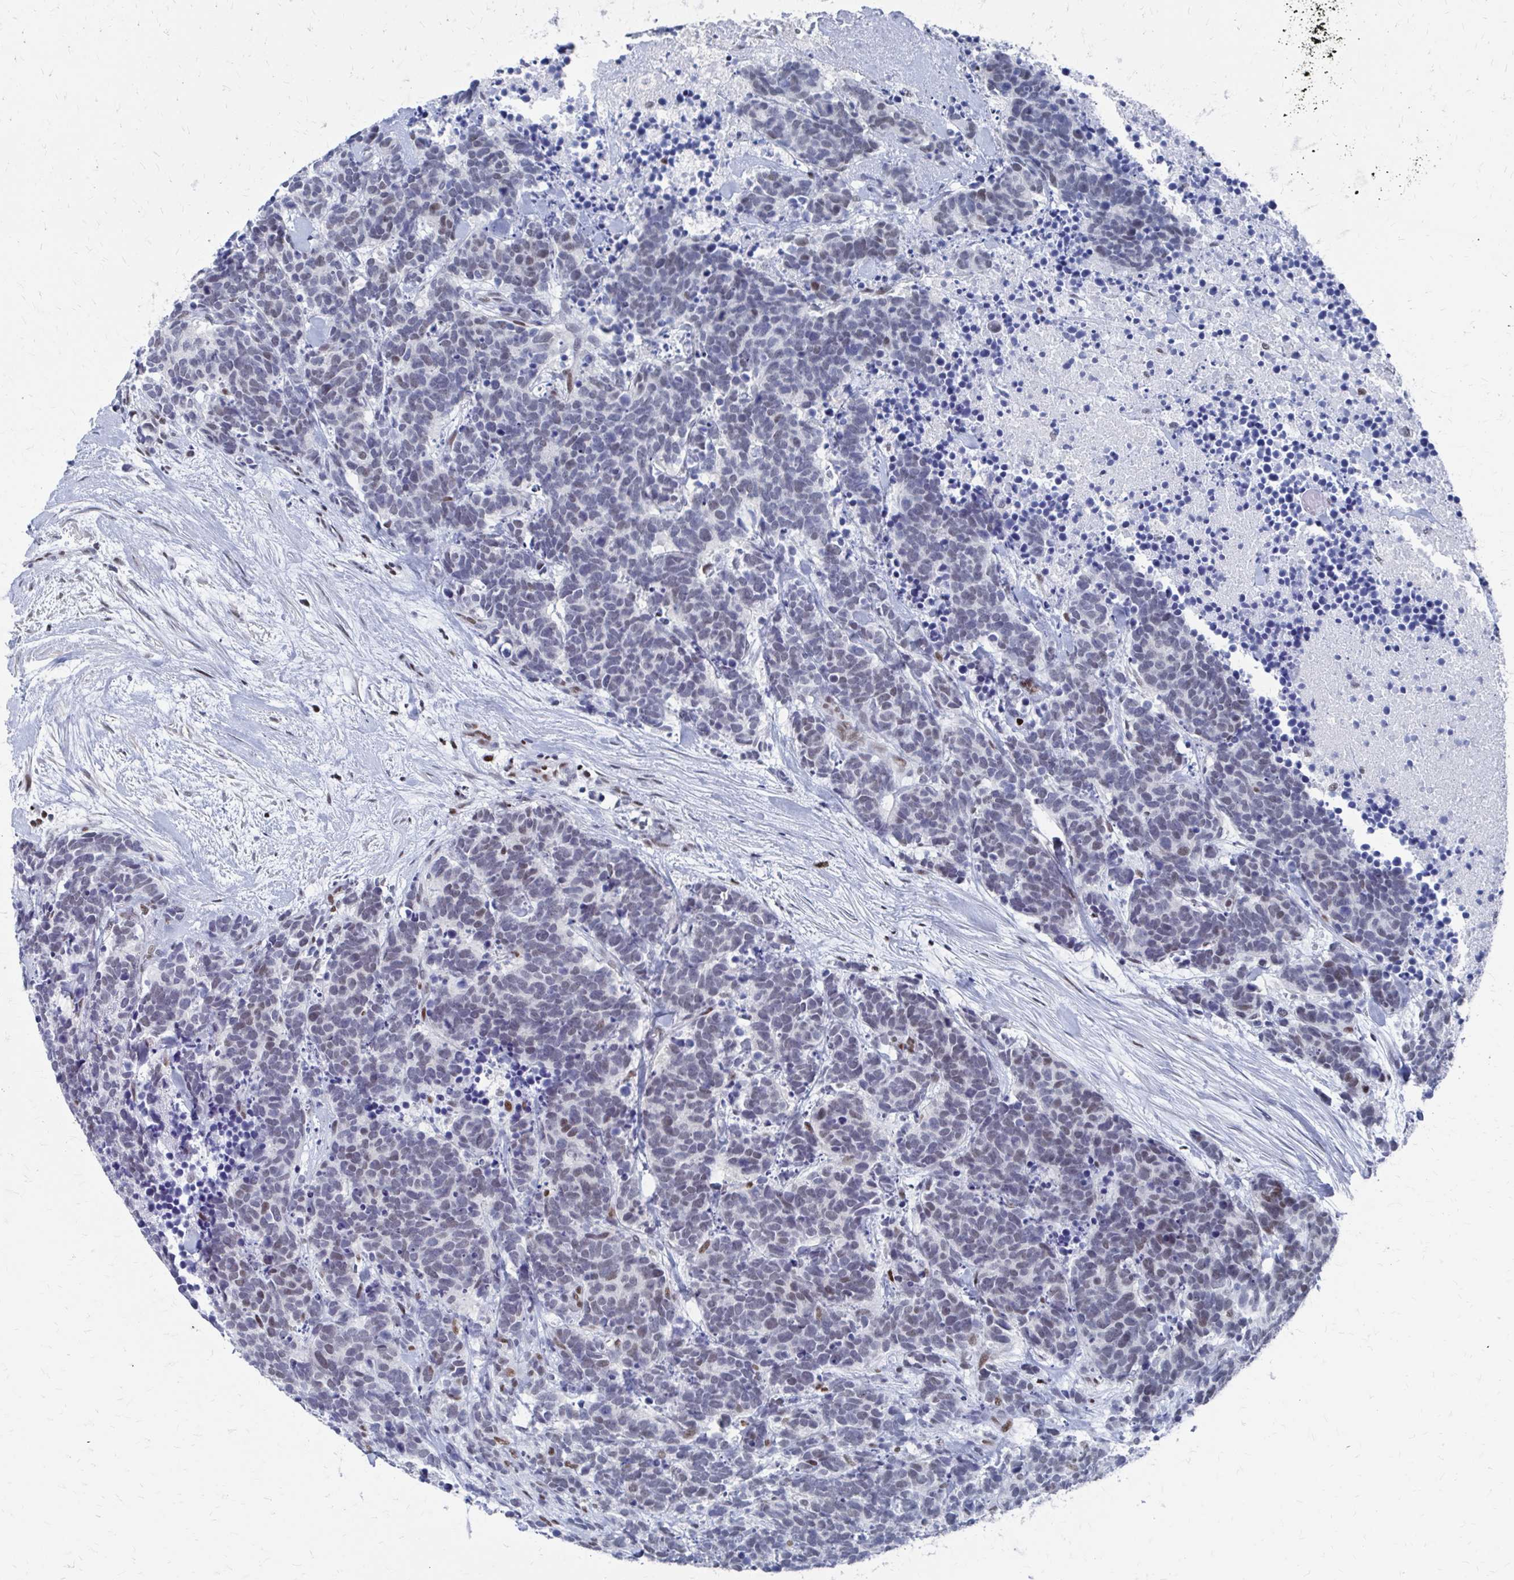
{"staining": {"intensity": "negative", "quantity": "none", "location": "none"}, "tissue": "carcinoid", "cell_type": "Tumor cells", "image_type": "cancer", "snomed": [{"axis": "morphology", "description": "Carcinoma, NOS"}, {"axis": "morphology", "description": "Carcinoid, malignant, NOS"}, {"axis": "topography", "description": "Prostate"}], "caption": "A high-resolution image shows immunohistochemistry staining of carcinoma, which exhibits no significant expression in tumor cells.", "gene": "CDIN1", "patient": {"sex": "male", "age": 57}}